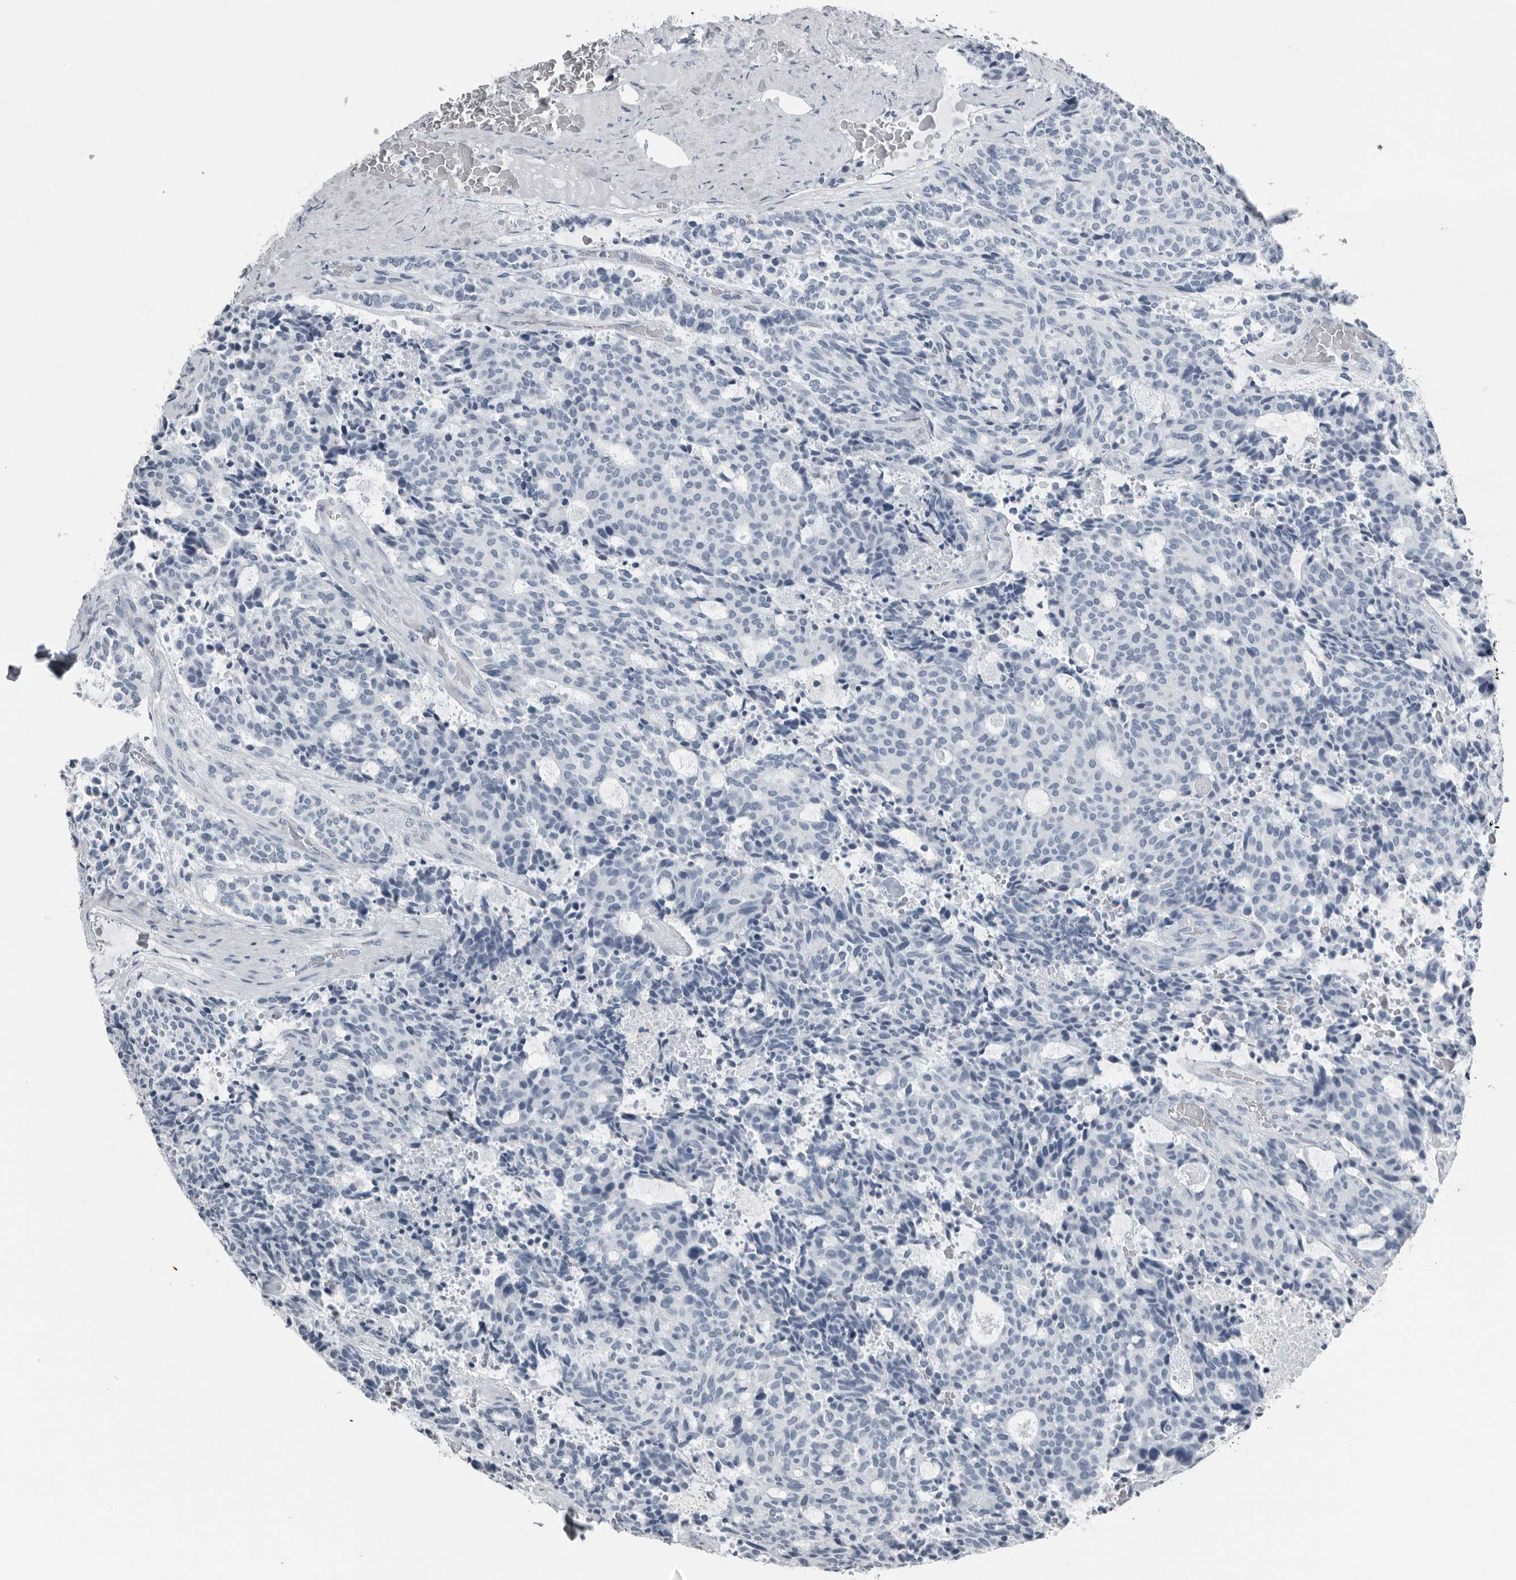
{"staining": {"intensity": "negative", "quantity": "none", "location": "none"}, "tissue": "carcinoid", "cell_type": "Tumor cells", "image_type": "cancer", "snomed": [{"axis": "morphology", "description": "Carcinoid, malignant, NOS"}, {"axis": "topography", "description": "Pancreas"}], "caption": "Tumor cells show no significant positivity in malignant carcinoid. The staining was performed using DAB (3,3'-diaminobenzidine) to visualize the protein expression in brown, while the nuclei were stained in blue with hematoxylin (Magnification: 20x).", "gene": "PRSS1", "patient": {"sex": "female", "age": 54}}